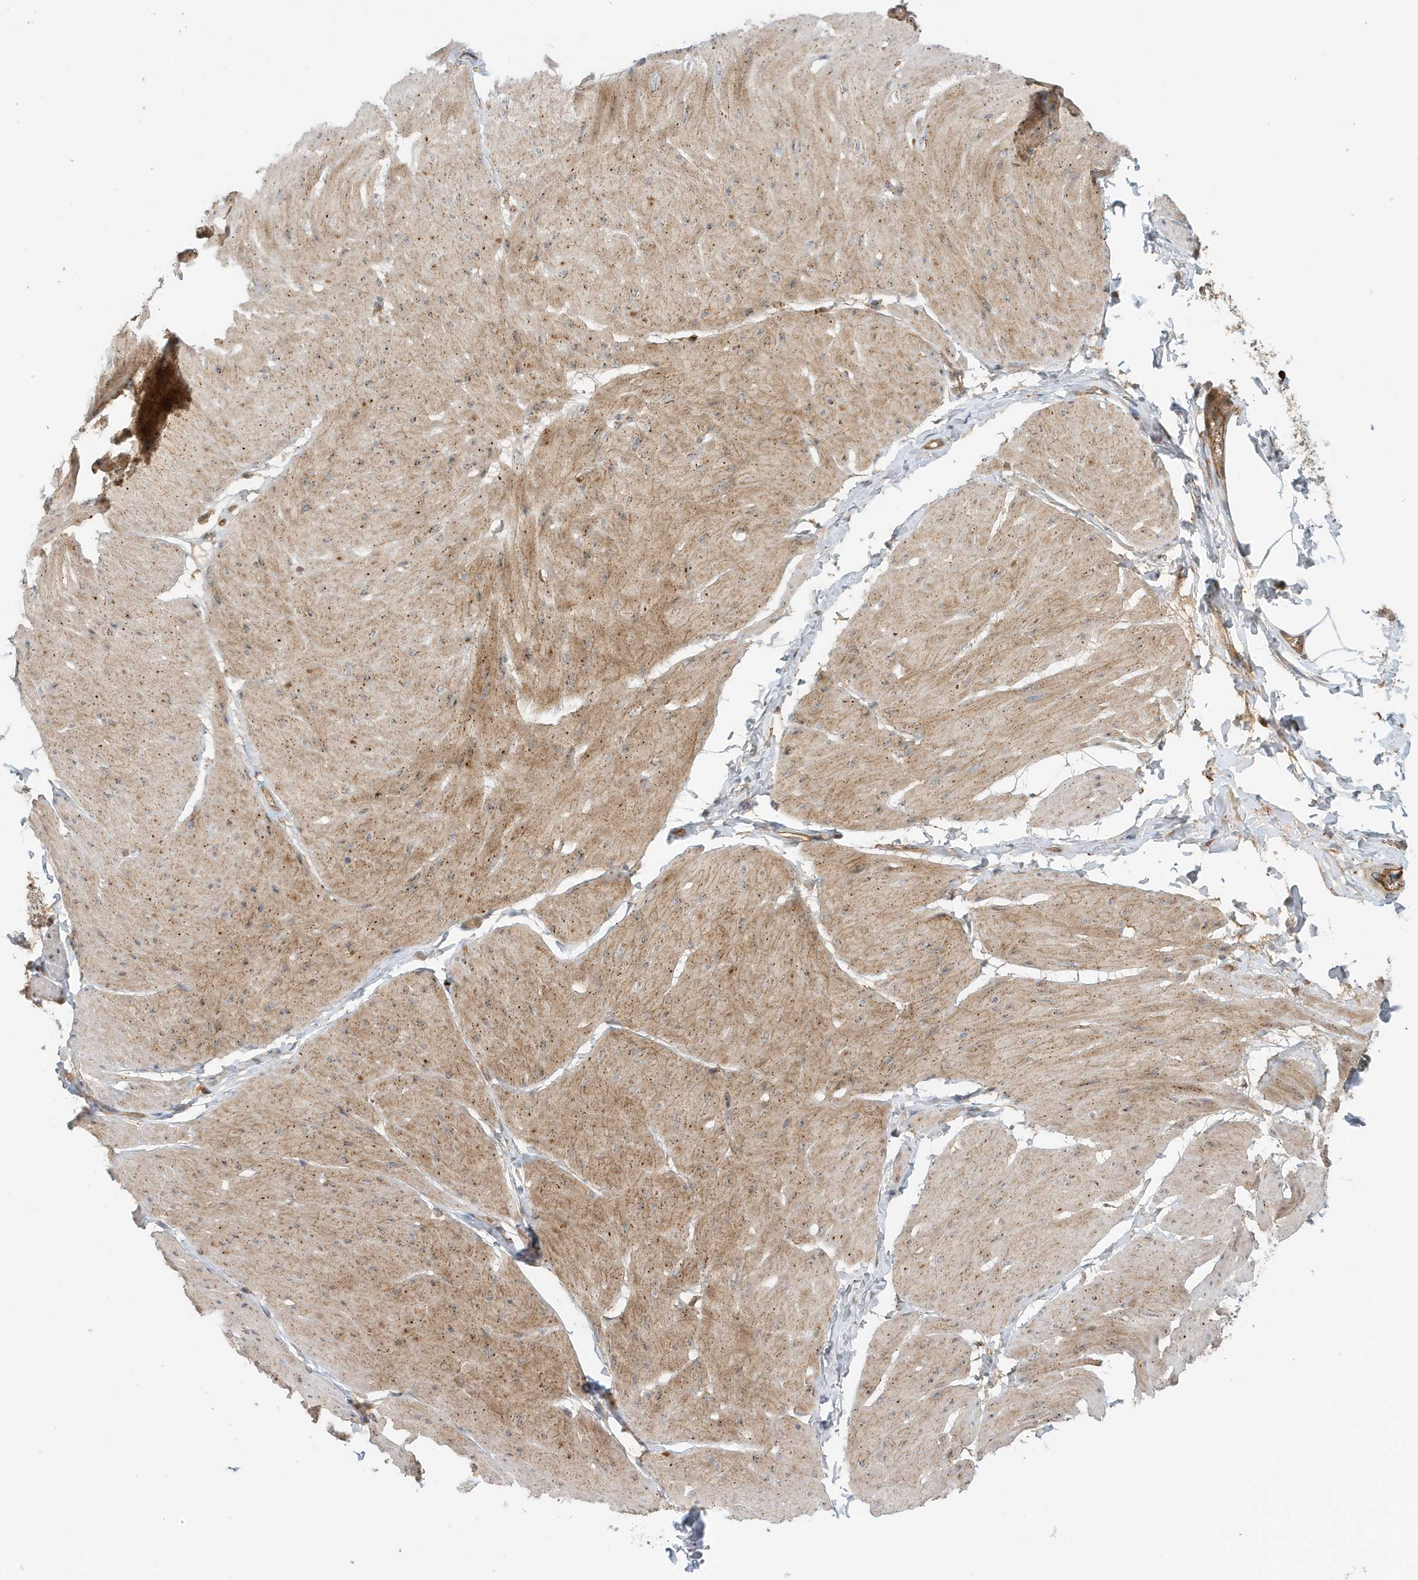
{"staining": {"intensity": "moderate", "quantity": ">75%", "location": "cytoplasmic/membranous"}, "tissue": "smooth muscle", "cell_type": "Smooth muscle cells", "image_type": "normal", "snomed": [{"axis": "morphology", "description": "Urothelial carcinoma, High grade"}, {"axis": "topography", "description": "Urinary bladder"}], "caption": "IHC (DAB) staining of normal human smooth muscle displays moderate cytoplasmic/membranous protein expression in about >75% of smooth muscle cells. (IHC, brightfield microscopy, high magnification).", "gene": "FYCO1", "patient": {"sex": "male", "age": 46}}